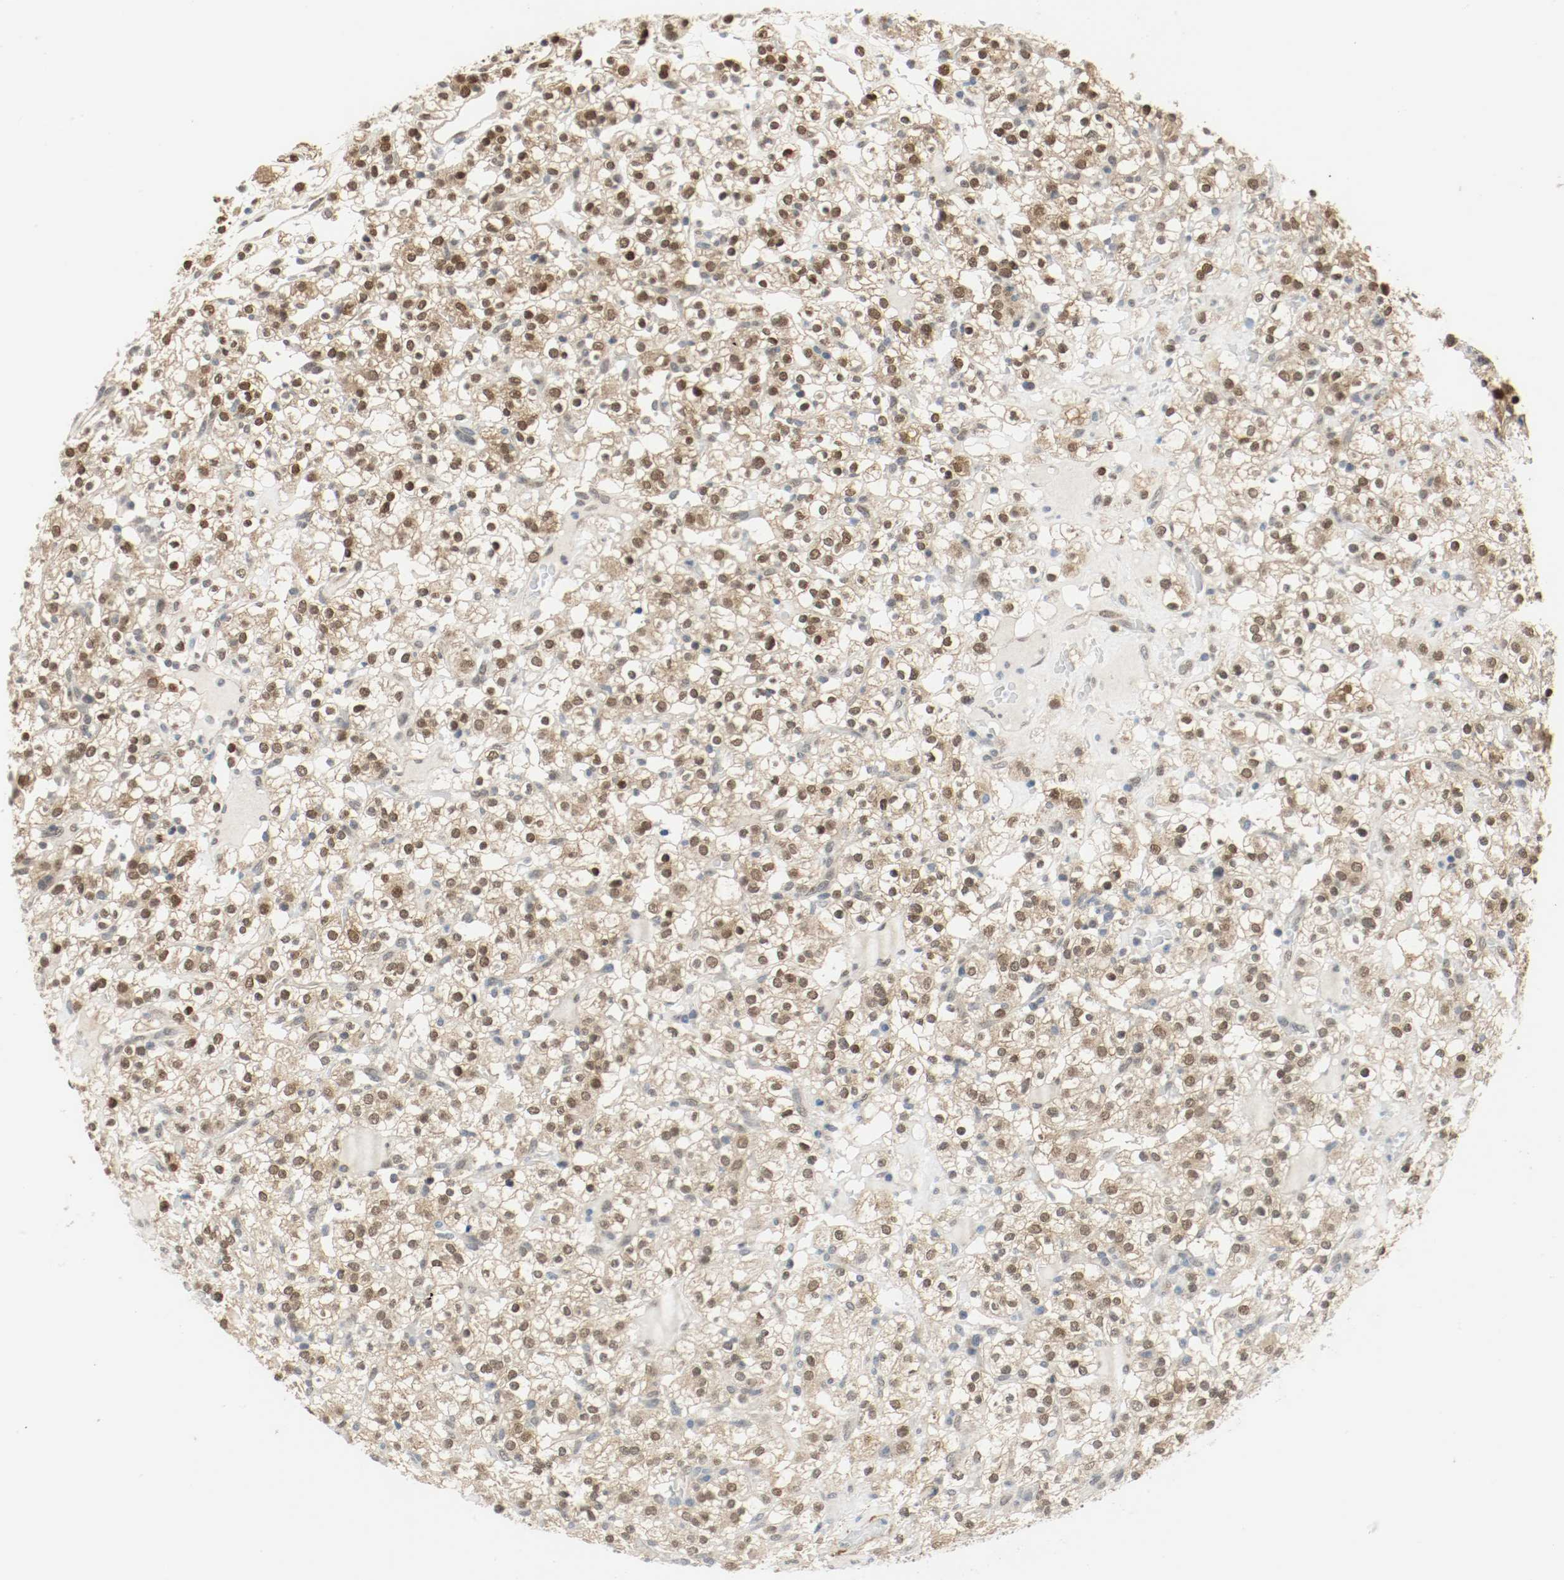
{"staining": {"intensity": "moderate", "quantity": "25%-75%", "location": "cytoplasmic/membranous,nuclear"}, "tissue": "renal cancer", "cell_type": "Tumor cells", "image_type": "cancer", "snomed": [{"axis": "morphology", "description": "Normal tissue, NOS"}, {"axis": "morphology", "description": "Adenocarcinoma, NOS"}, {"axis": "topography", "description": "Kidney"}], "caption": "Immunohistochemical staining of human renal cancer (adenocarcinoma) exhibits medium levels of moderate cytoplasmic/membranous and nuclear positivity in about 25%-75% of tumor cells. The protein is shown in brown color, while the nuclei are stained blue.", "gene": "PPME1", "patient": {"sex": "female", "age": 72}}